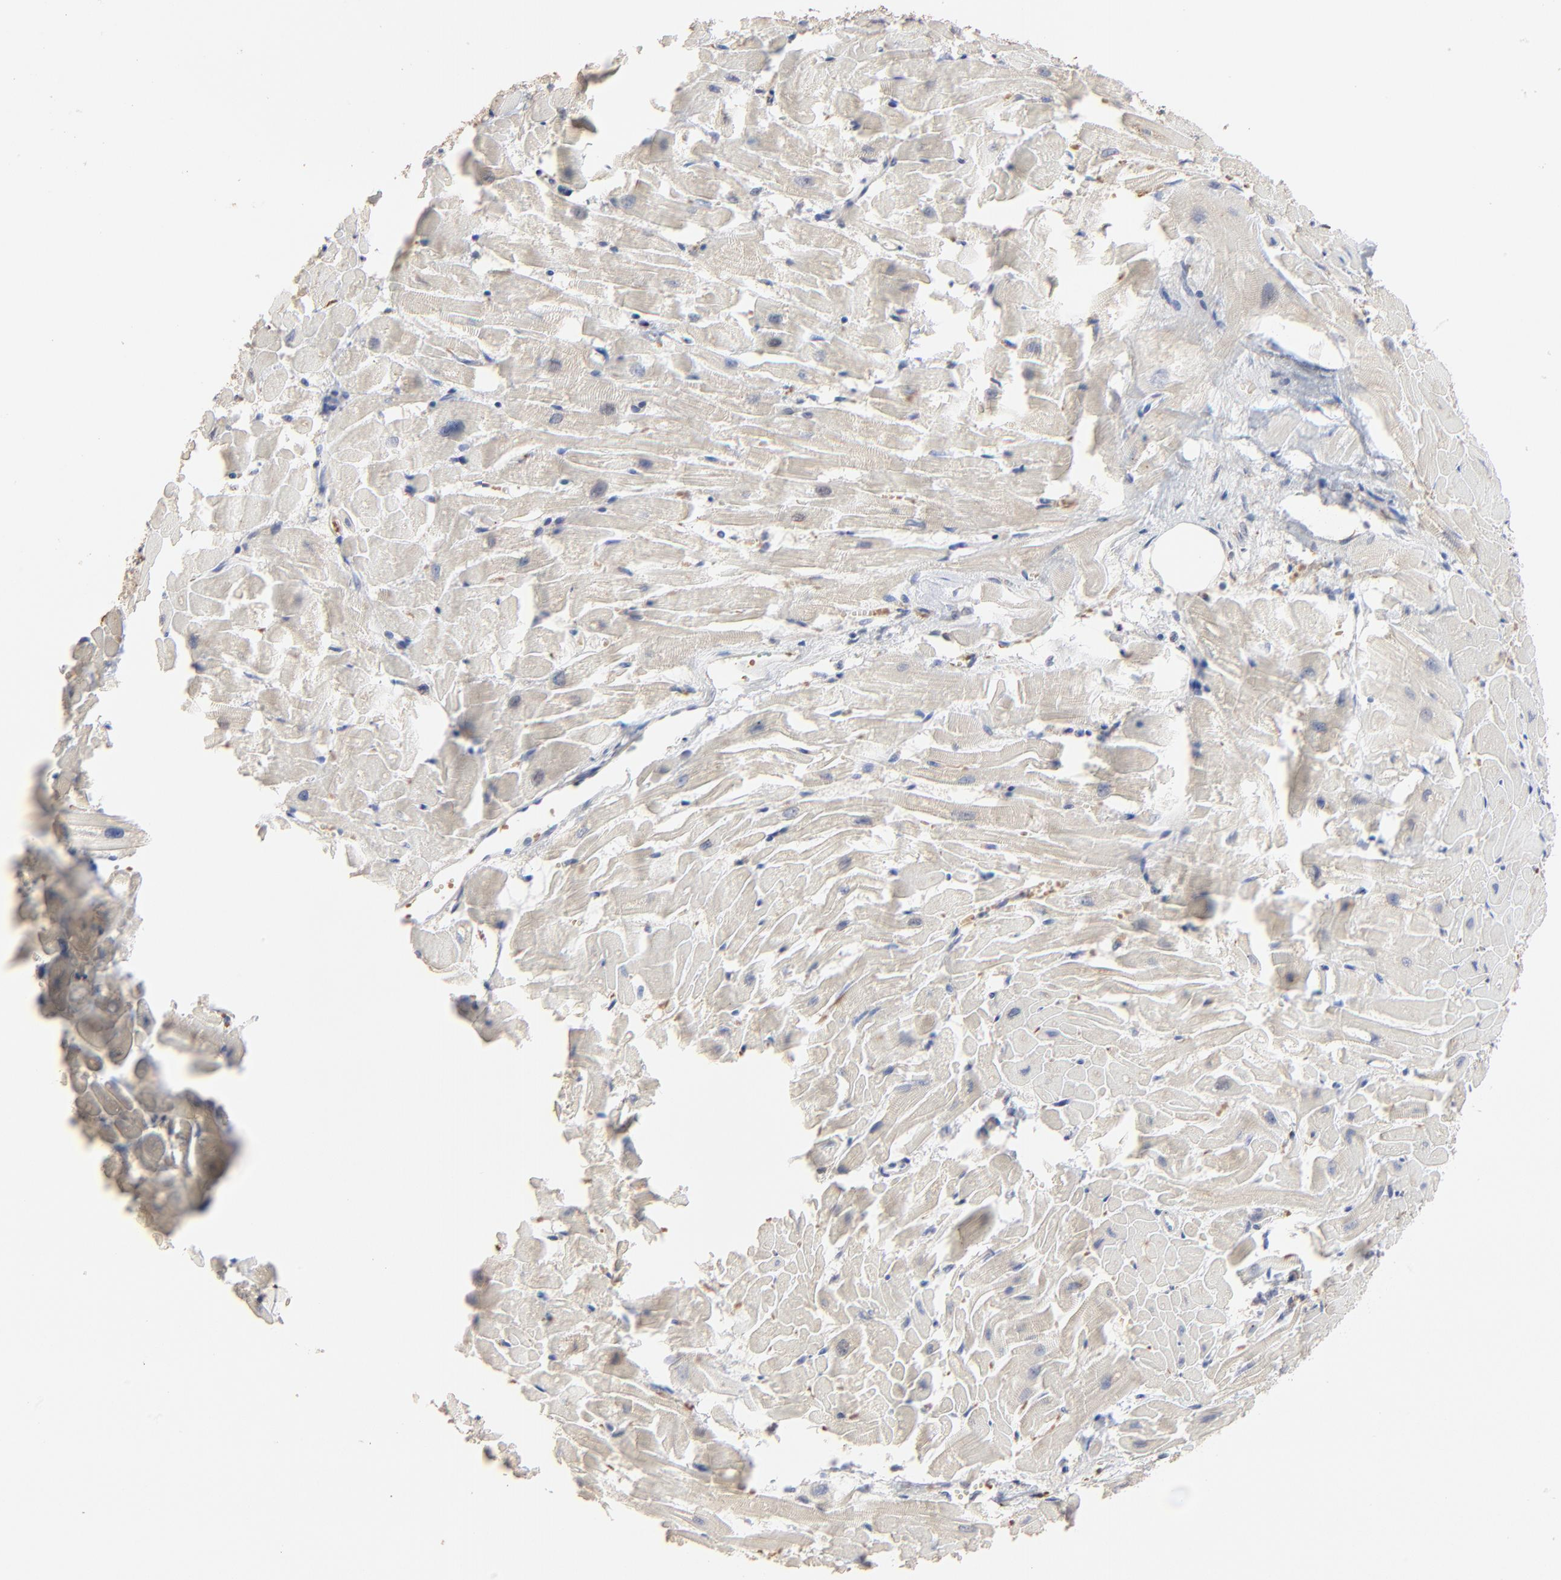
{"staining": {"intensity": "negative", "quantity": "none", "location": "none"}, "tissue": "heart muscle", "cell_type": "Cardiomyocytes", "image_type": "normal", "snomed": [{"axis": "morphology", "description": "Normal tissue, NOS"}, {"axis": "topography", "description": "Heart"}], "caption": "This is an immunohistochemistry (IHC) image of normal human heart muscle. There is no staining in cardiomyocytes.", "gene": "FANCB", "patient": {"sex": "female", "age": 19}}